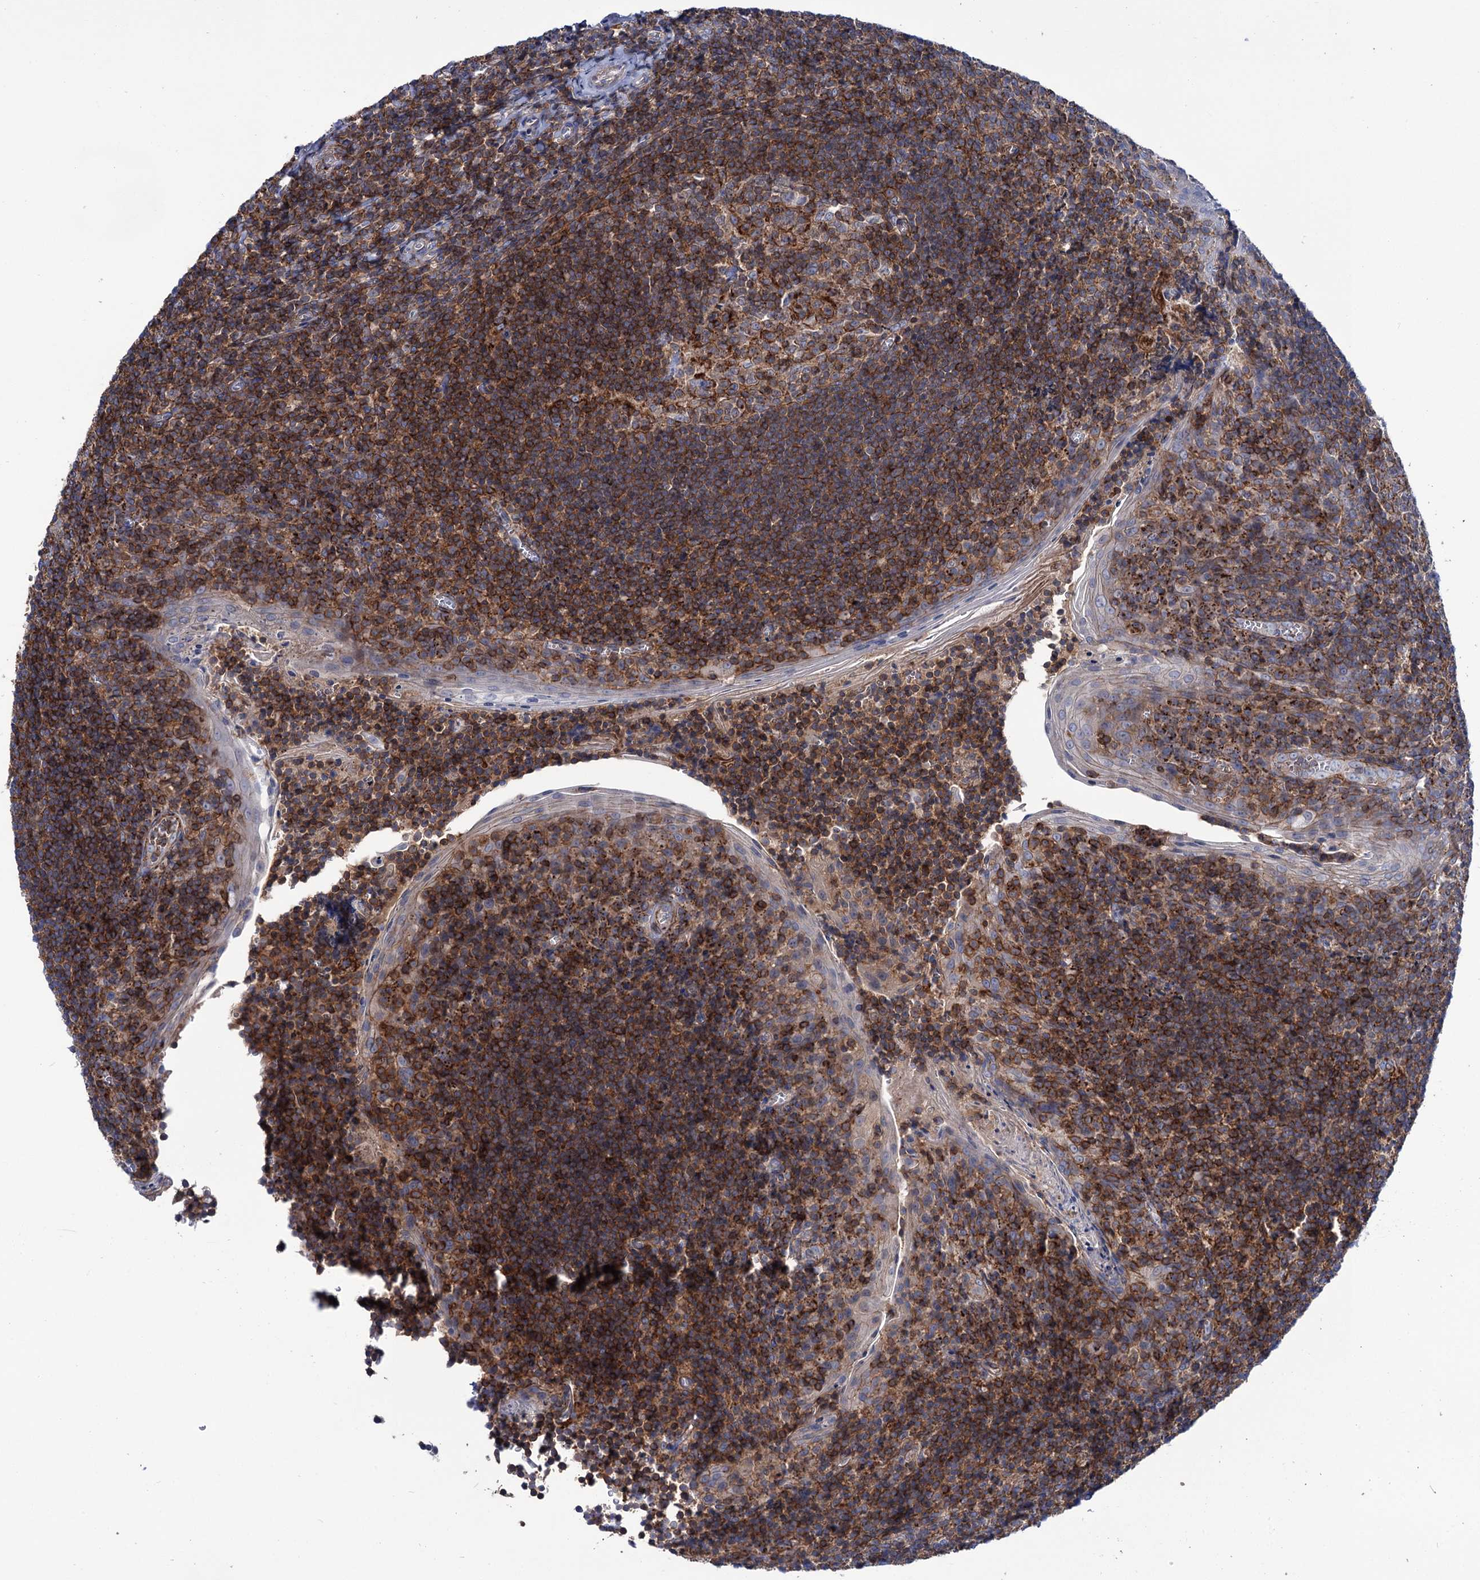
{"staining": {"intensity": "moderate", "quantity": ">75%", "location": "cytoplasmic/membranous"}, "tissue": "tonsil", "cell_type": "Germinal center cells", "image_type": "normal", "snomed": [{"axis": "morphology", "description": "Normal tissue, NOS"}, {"axis": "topography", "description": "Tonsil"}], "caption": "Immunohistochemical staining of normal human tonsil shows >75% levels of moderate cytoplasmic/membranous protein positivity in about >75% of germinal center cells.", "gene": "DEF6", "patient": {"sex": "male", "age": 27}}